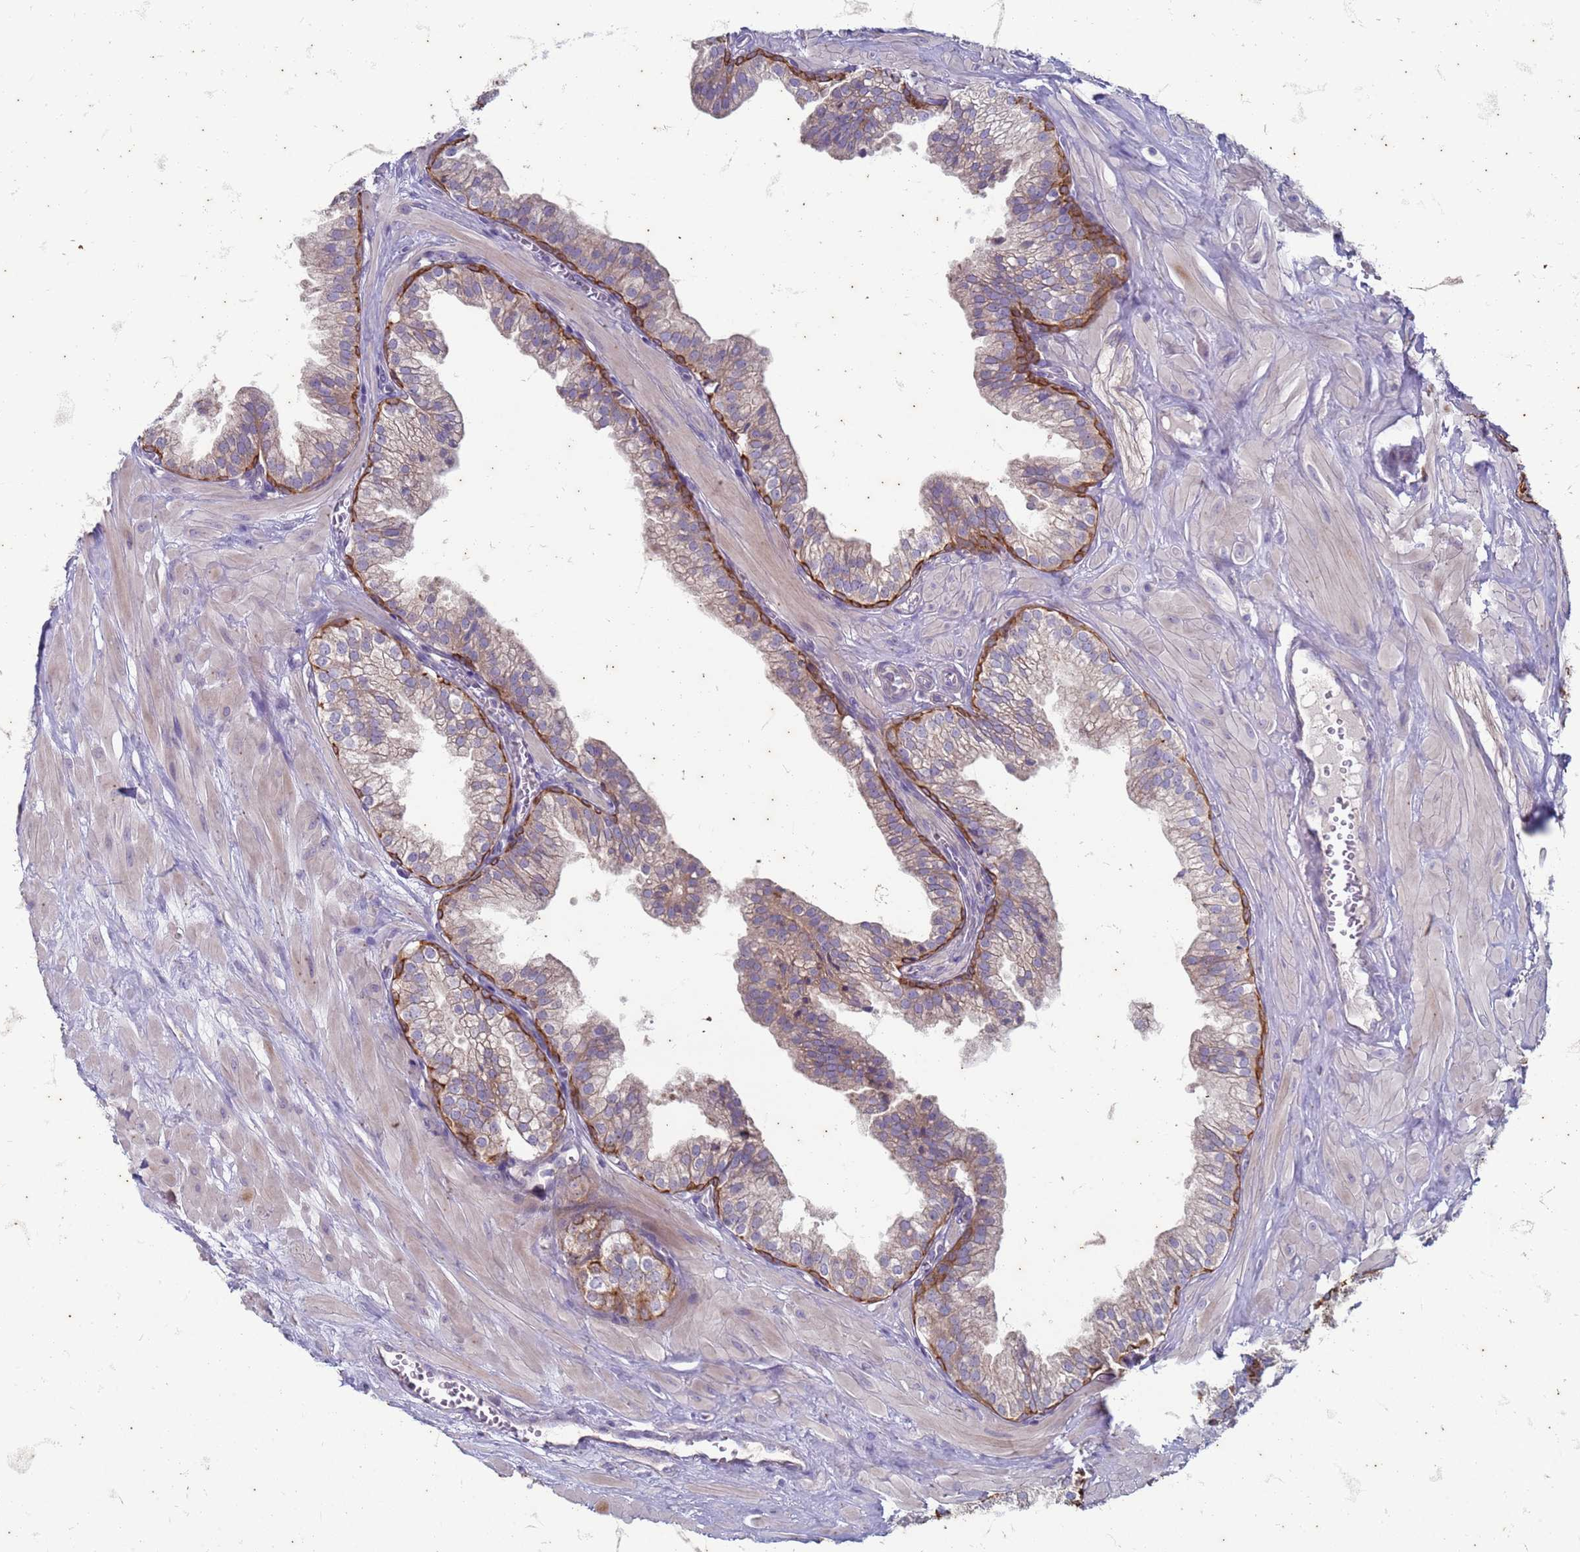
{"staining": {"intensity": "strong", "quantity": "<25%", "location": "cytoplasmic/membranous"}, "tissue": "prostate", "cell_type": "Glandular cells", "image_type": "normal", "snomed": [{"axis": "morphology", "description": "Normal tissue, NOS"}, {"axis": "topography", "description": "Prostate"}, {"axis": "topography", "description": "Peripheral nerve tissue"}], "caption": "An image of human prostate stained for a protein demonstrates strong cytoplasmic/membranous brown staining in glandular cells. The staining is performed using DAB (3,3'-diaminobenzidine) brown chromogen to label protein expression. The nuclei are counter-stained blue using hematoxylin.", "gene": "SUCO", "patient": {"sex": "male", "age": 55}}